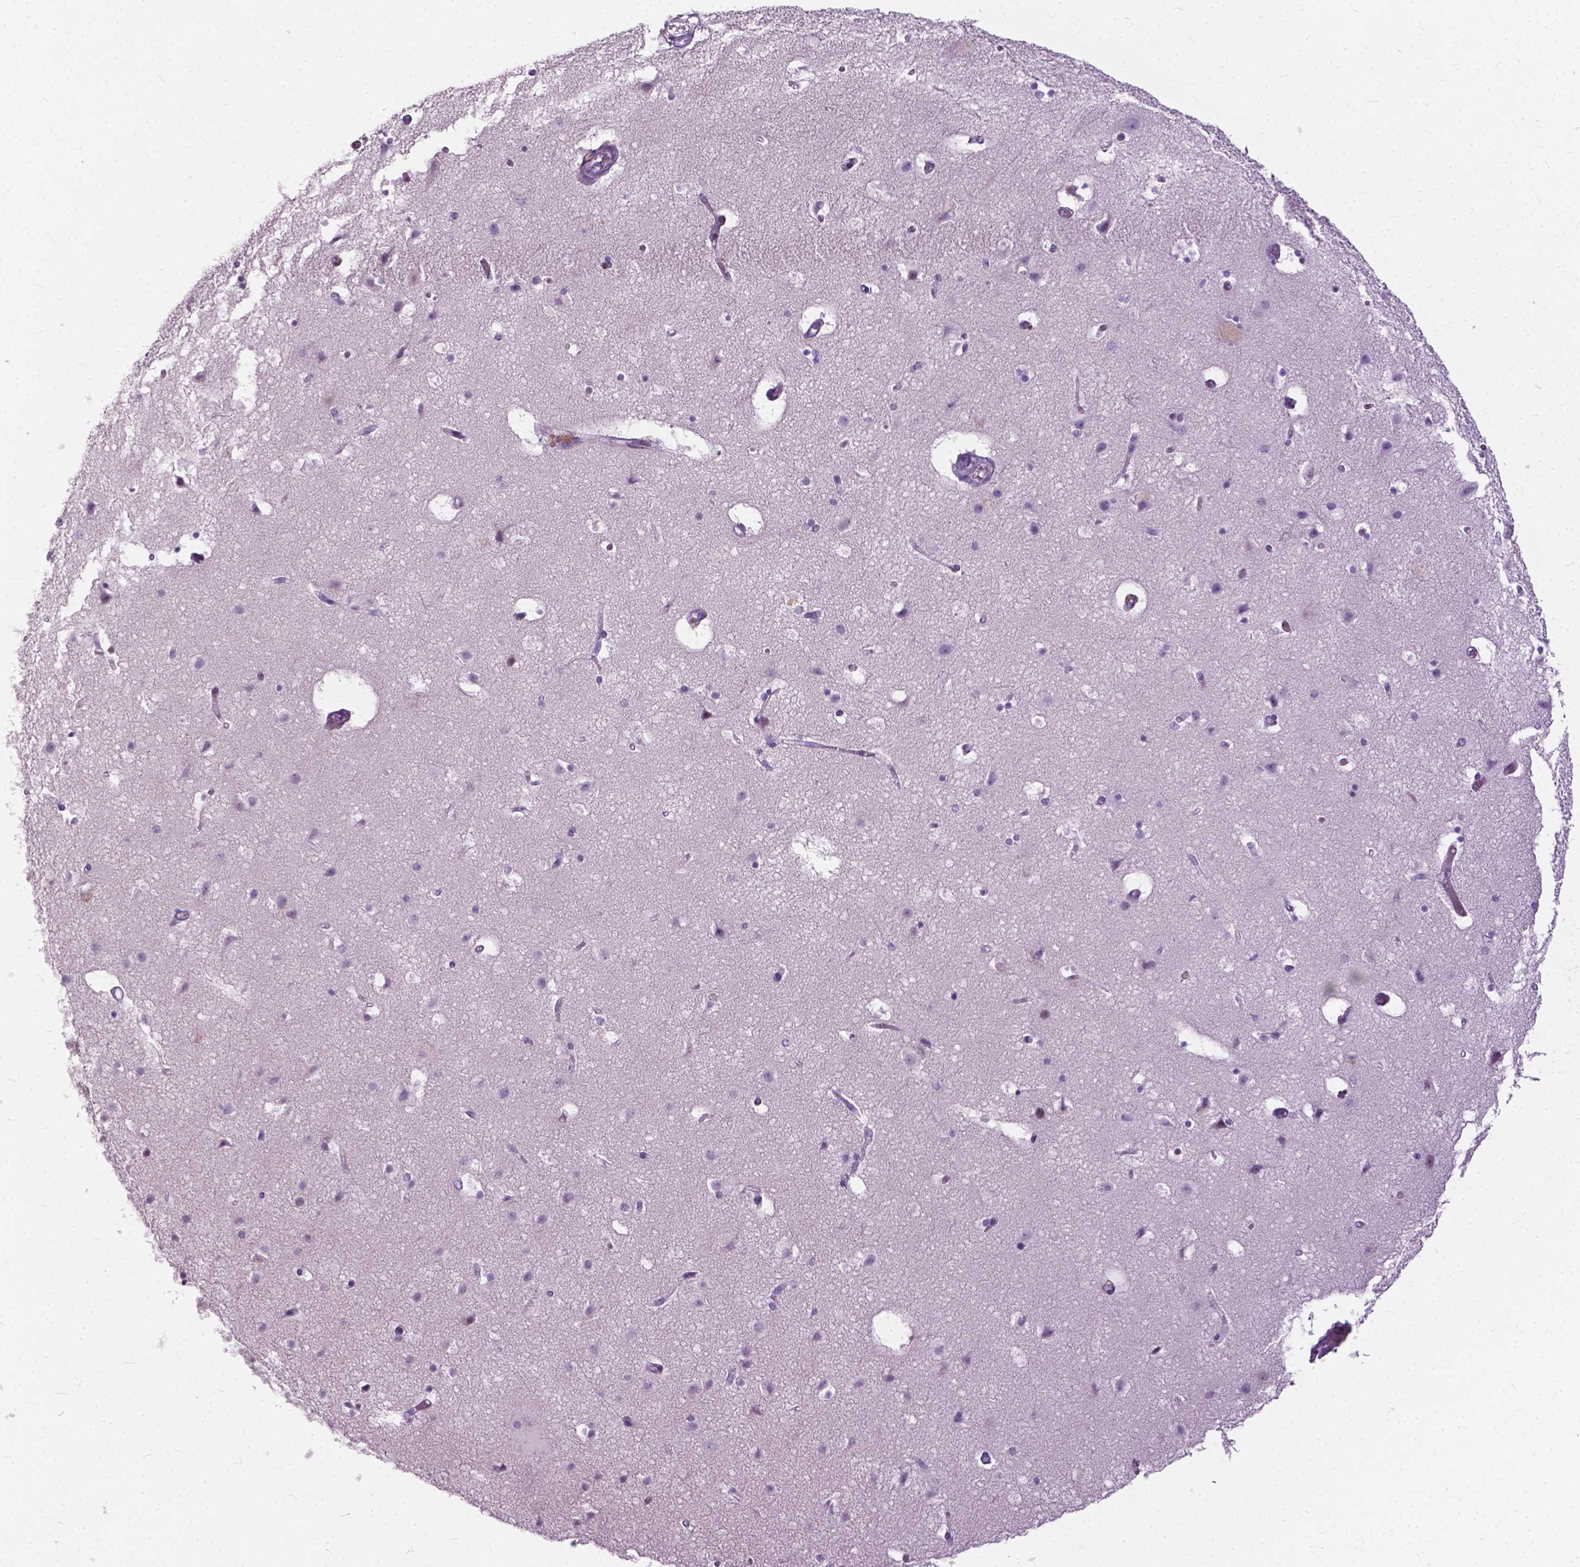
{"staining": {"intensity": "negative", "quantity": "none", "location": "none"}, "tissue": "cerebral cortex", "cell_type": "Endothelial cells", "image_type": "normal", "snomed": [{"axis": "morphology", "description": "Normal tissue, NOS"}, {"axis": "topography", "description": "Cerebral cortex"}], "caption": "Image shows no protein expression in endothelial cells of normal cerebral cortex.", "gene": "BSND", "patient": {"sex": "female", "age": 52}}